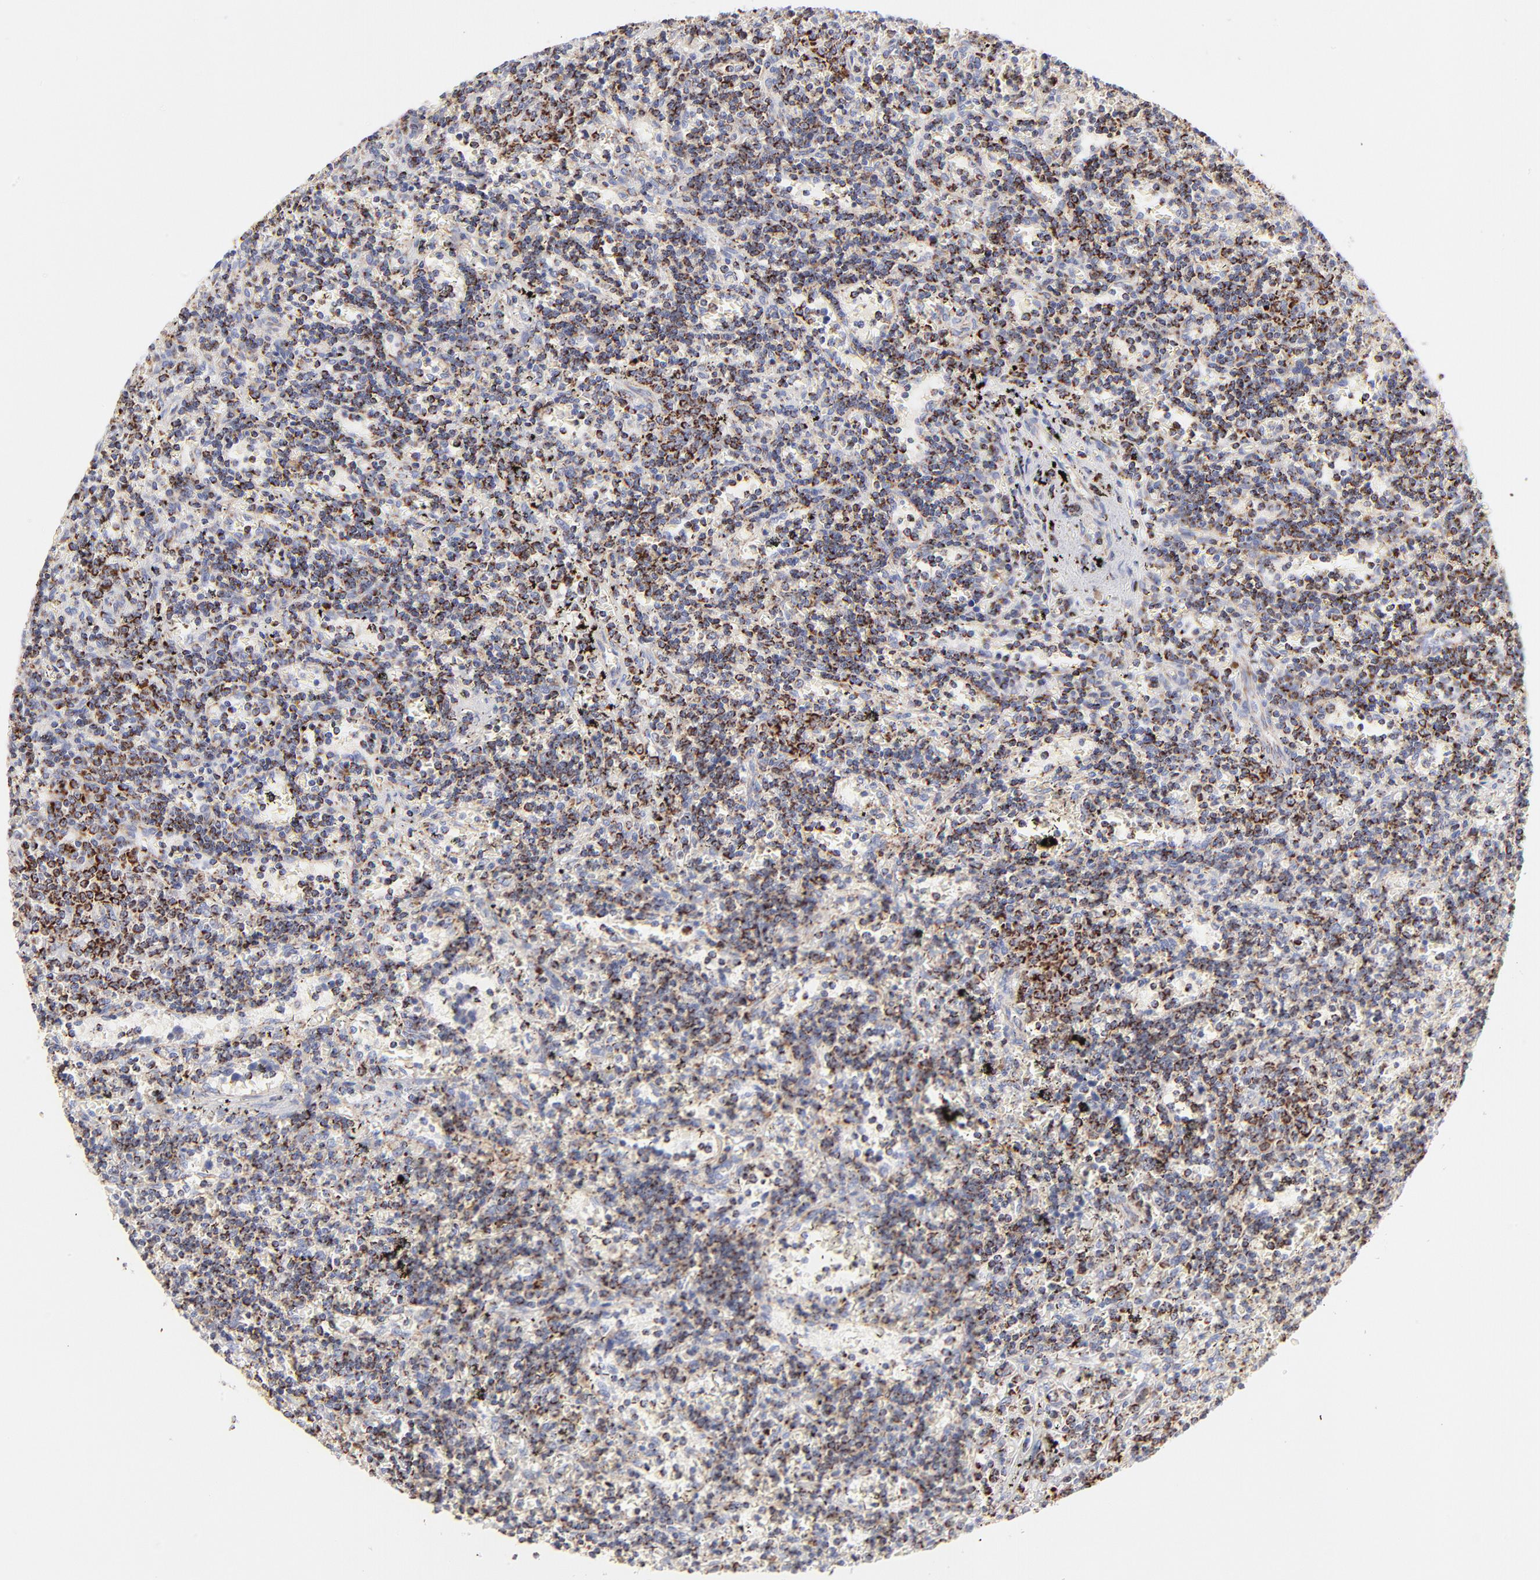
{"staining": {"intensity": "moderate", "quantity": ">75%", "location": "cytoplasmic/membranous"}, "tissue": "lymphoma", "cell_type": "Tumor cells", "image_type": "cancer", "snomed": [{"axis": "morphology", "description": "Malignant lymphoma, non-Hodgkin's type, Low grade"}, {"axis": "topography", "description": "Spleen"}], "caption": "The histopathology image shows immunohistochemical staining of lymphoma. There is moderate cytoplasmic/membranous staining is seen in approximately >75% of tumor cells.", "gene": "TIMM8A", "patient": {"sex": "male", "age": 60}}